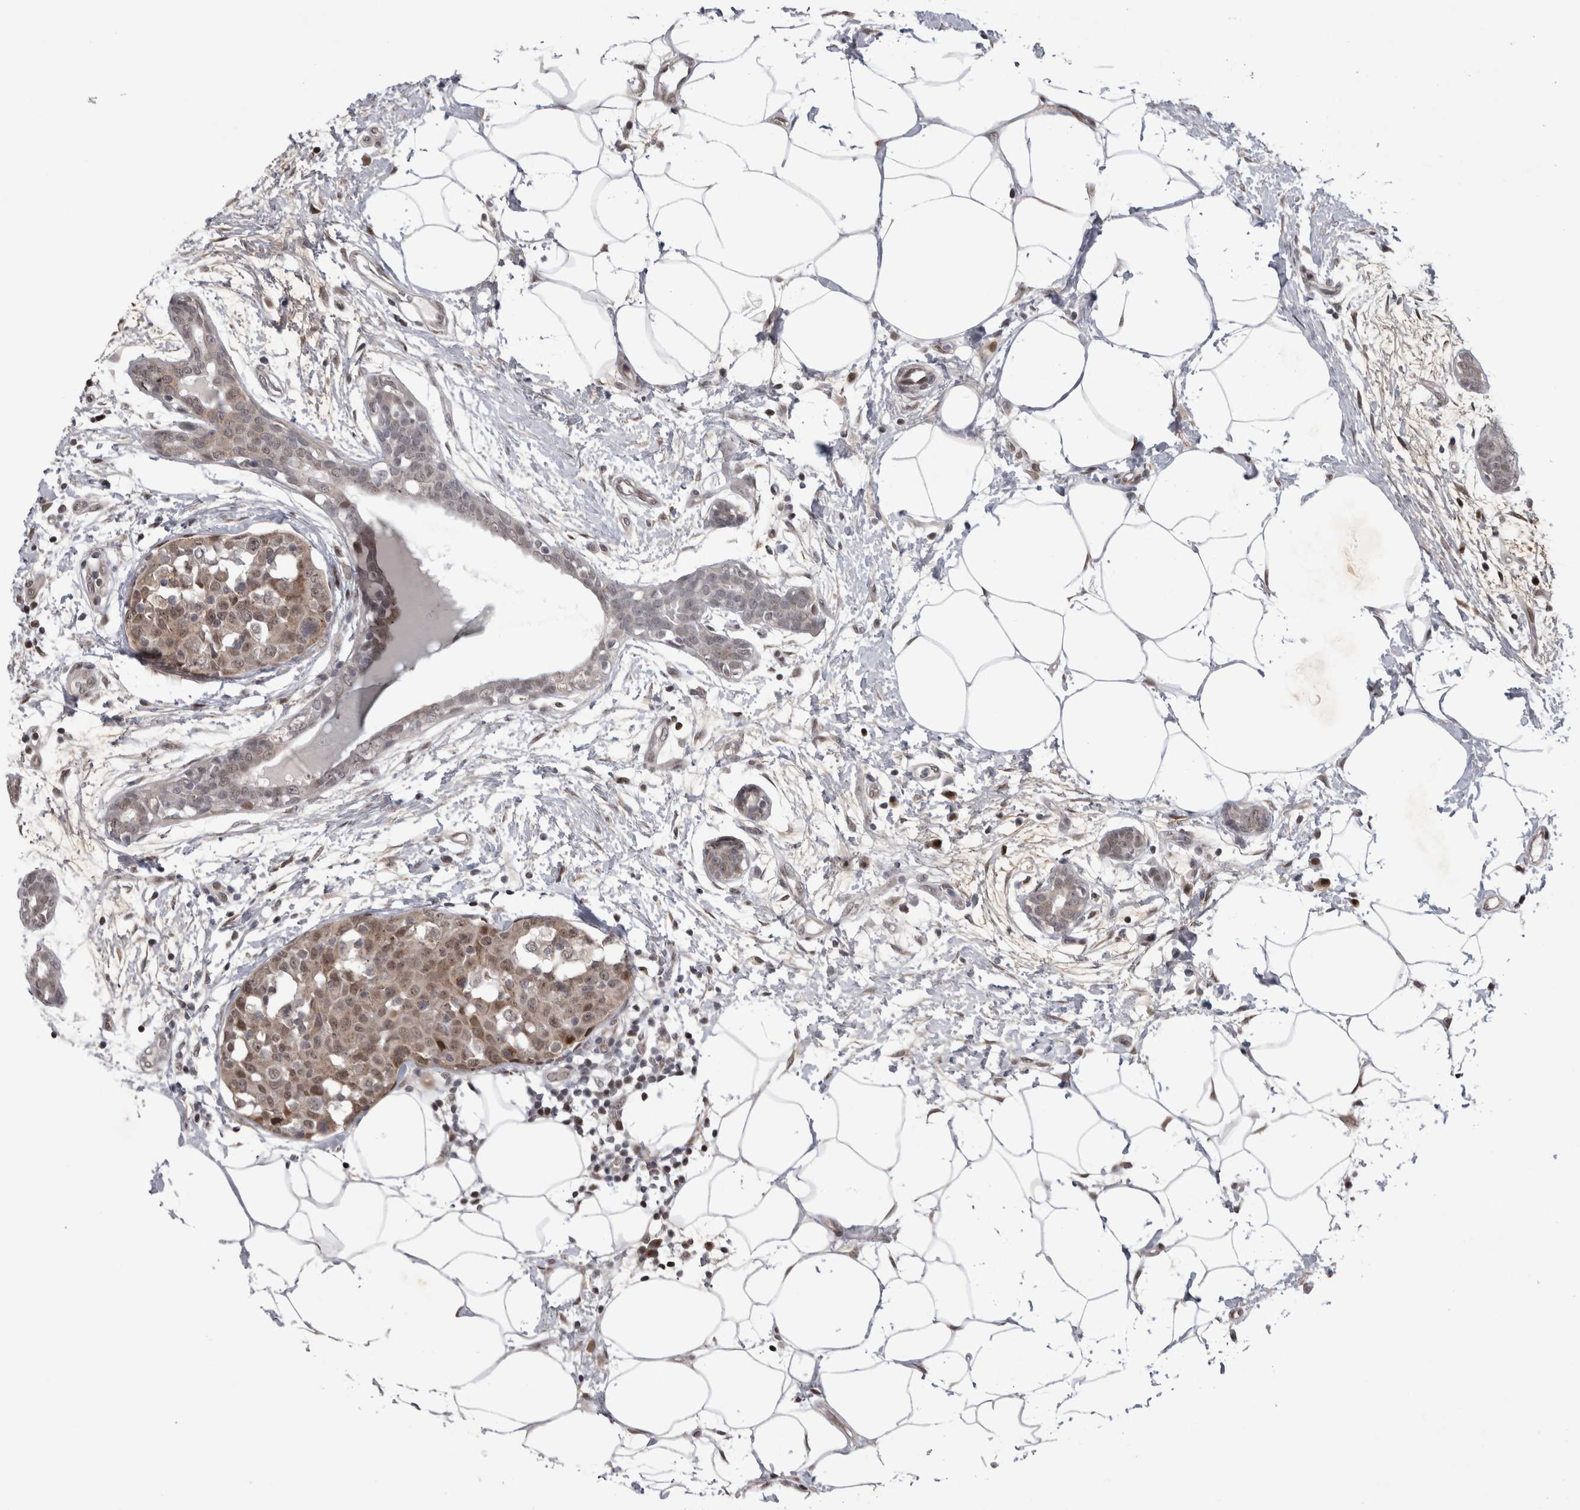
{"staining": {"intensity": "weak", "quantity": ">75%", "location": "cytoplasmic/membranous,nuclear"}, "tissue": "breast cancer", "cell_type": "Tumor cells", "image_type": "cancer", "snomed": [{"axis": "morphology", "description": "Normal tissue, NOS"}, {"axis": "morphology", "description": "Duct carcinoma"}, {"axis": "topography", "description": "Breast"}], "caption": "Protein staining of breast cancer (intraductal carcinoma) tissue reveals weak cytoplasmic/membranous and nuclear positivity in approximately >75% of tumor cells. (DAB (3,3'-diaminobenzidine) = brown stain, brightfield microscopy at high magnification).", "gene": "IFI44", "patient": {"sex": "female", "age": 37}}